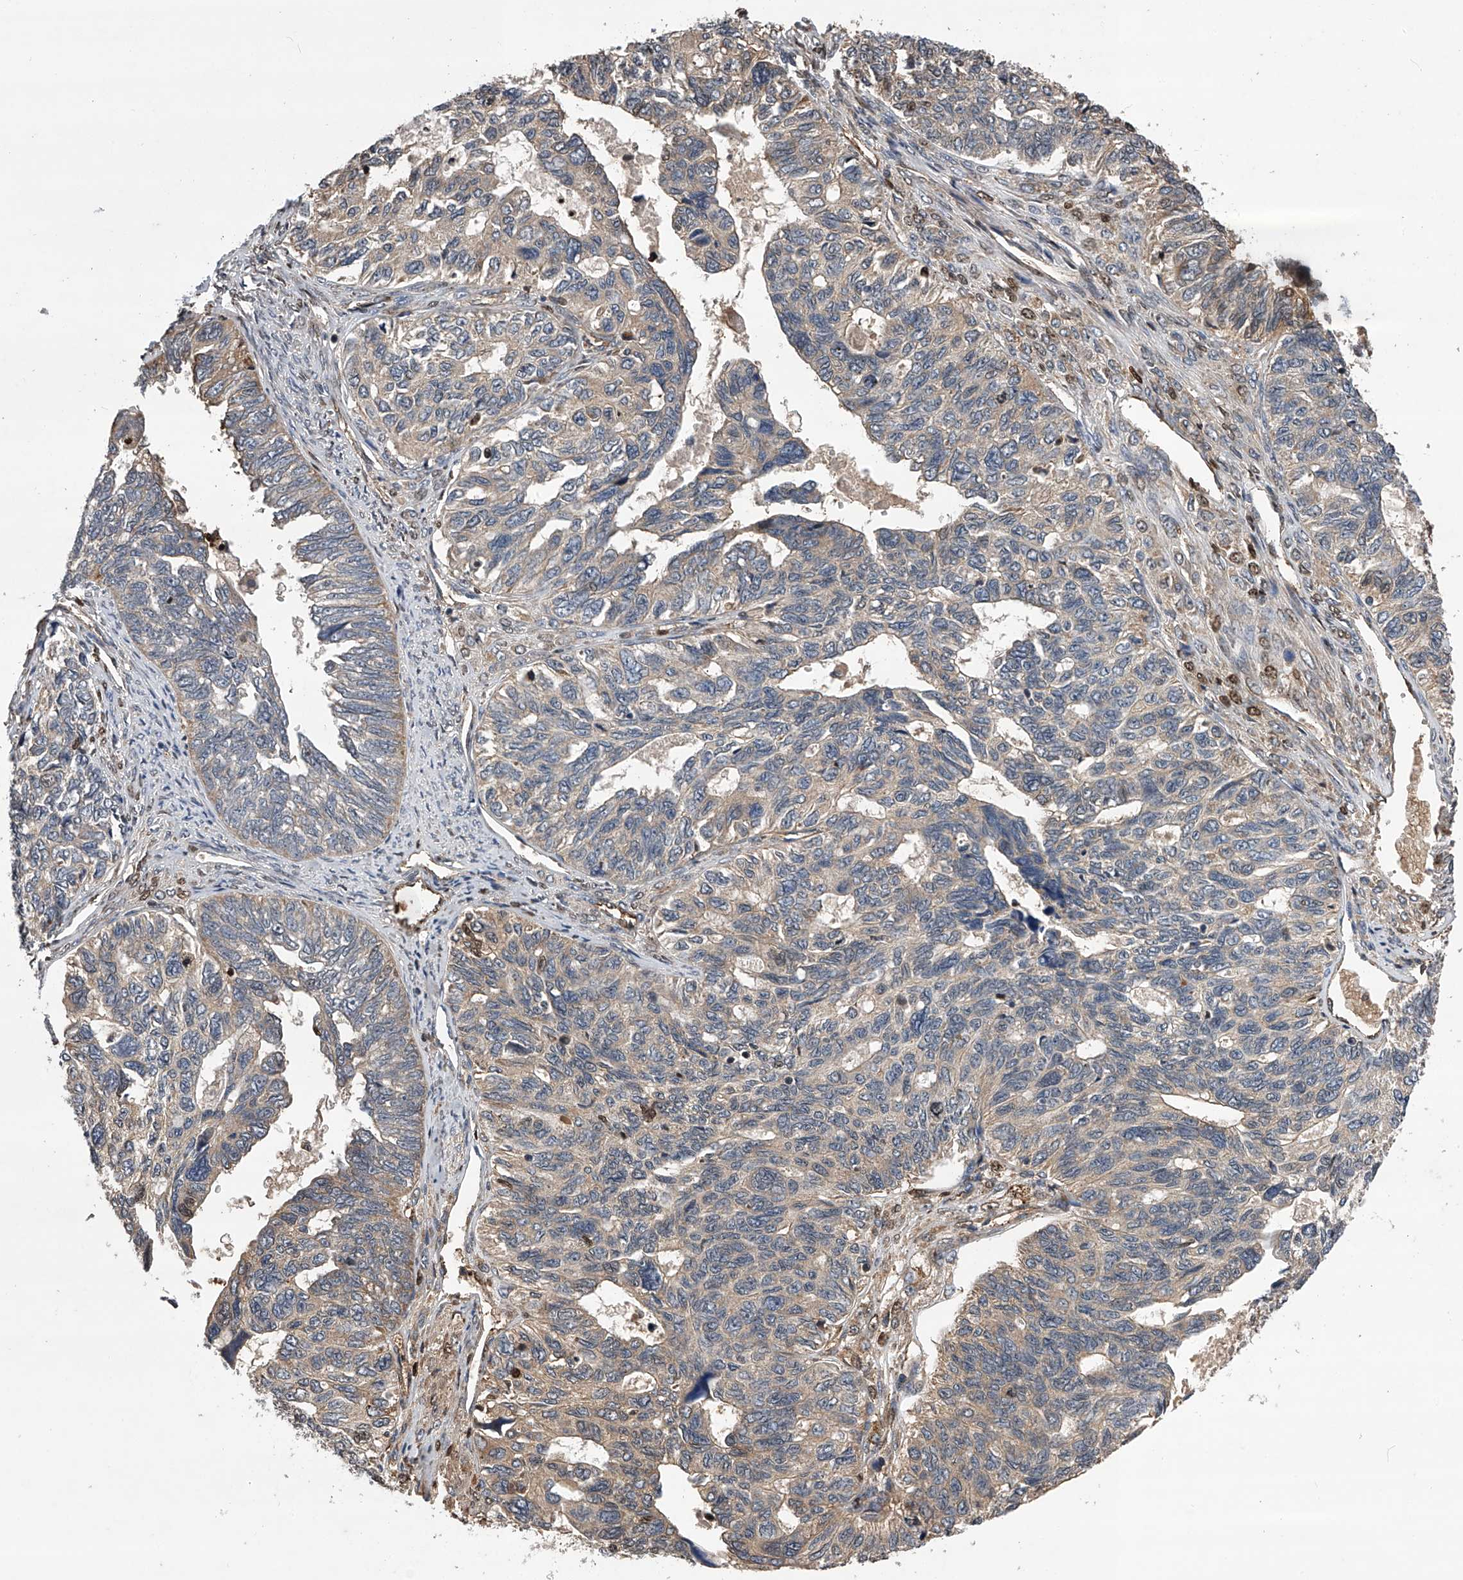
{"staining": {"intensity": "negative", "quantity": "none", "location": "none"}, "tissue": "ovarian cancer", "cell_type": "Tumor cells", "image_type": "cancer", "snomed": [{"axis": "morphology", "description": "Cystadenocarcinoma, serous, NOS"}, {"axis": "topography", "description": "Ovary"}], "caption": "The image shows no staining of tumor cells in ovarian cancer.", "gene": "MAP3K11", "patient": {"sex": "female", "age": 79}}